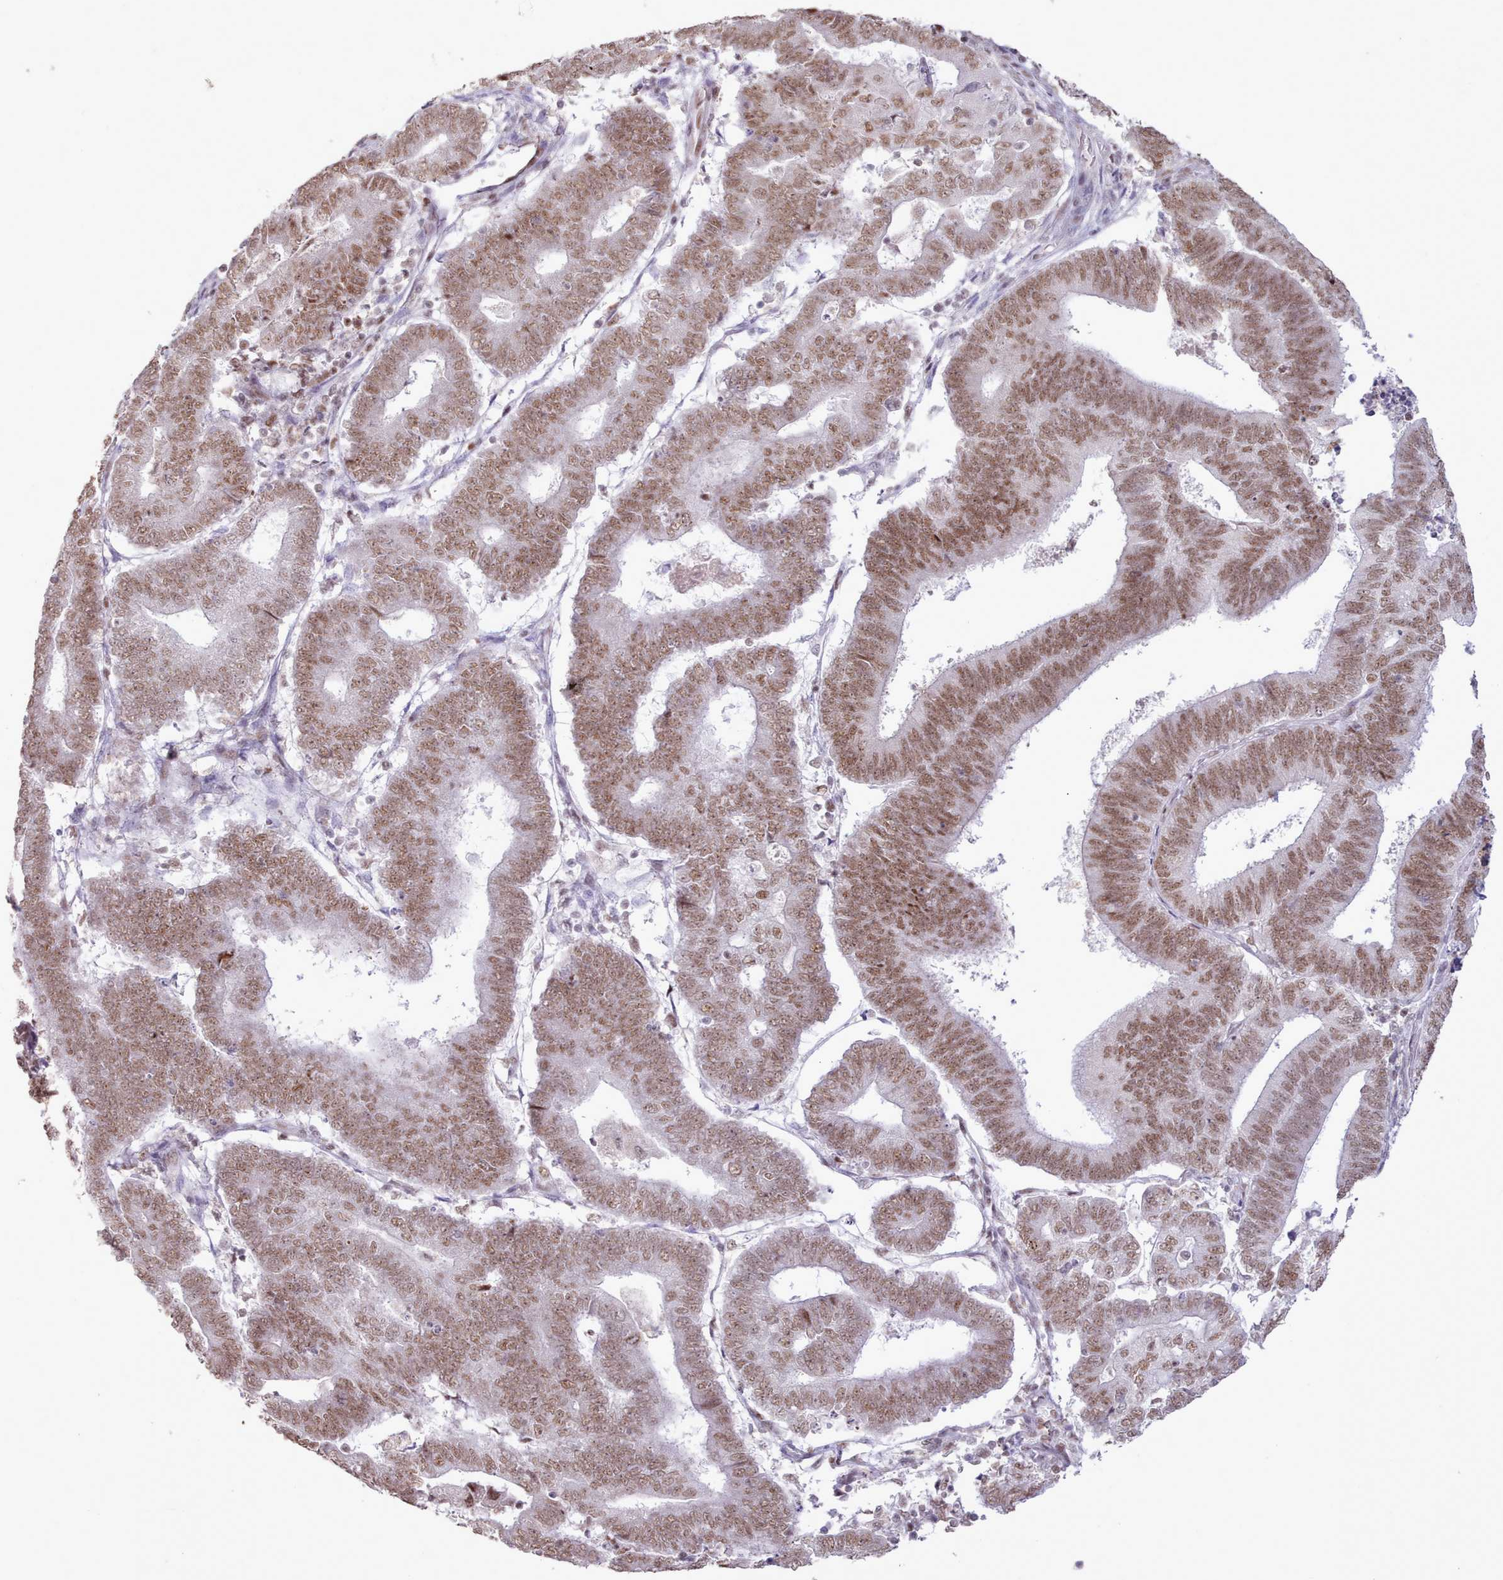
{"staining": {"intensity": "moderate", "quantity": ">75%", "location": "nuclear"}, "tissue": "endometrial cancer", "cell_type": "Tumor cells", "image_type": "cancer", "snomed": [{"axis": "morphology", "description": "Adenocarcinoma, NOS"}, {"axis": "topography", "description": "Endometrium"}], "caption": "About >75% of tumor cells in endometrial adenocarcinoma exhibit moderate nuclear protein positivity as visualized by brown immunohistochemical staining.", "gene": "TAF15", "patient": {"sex": "female", "age": 70}}